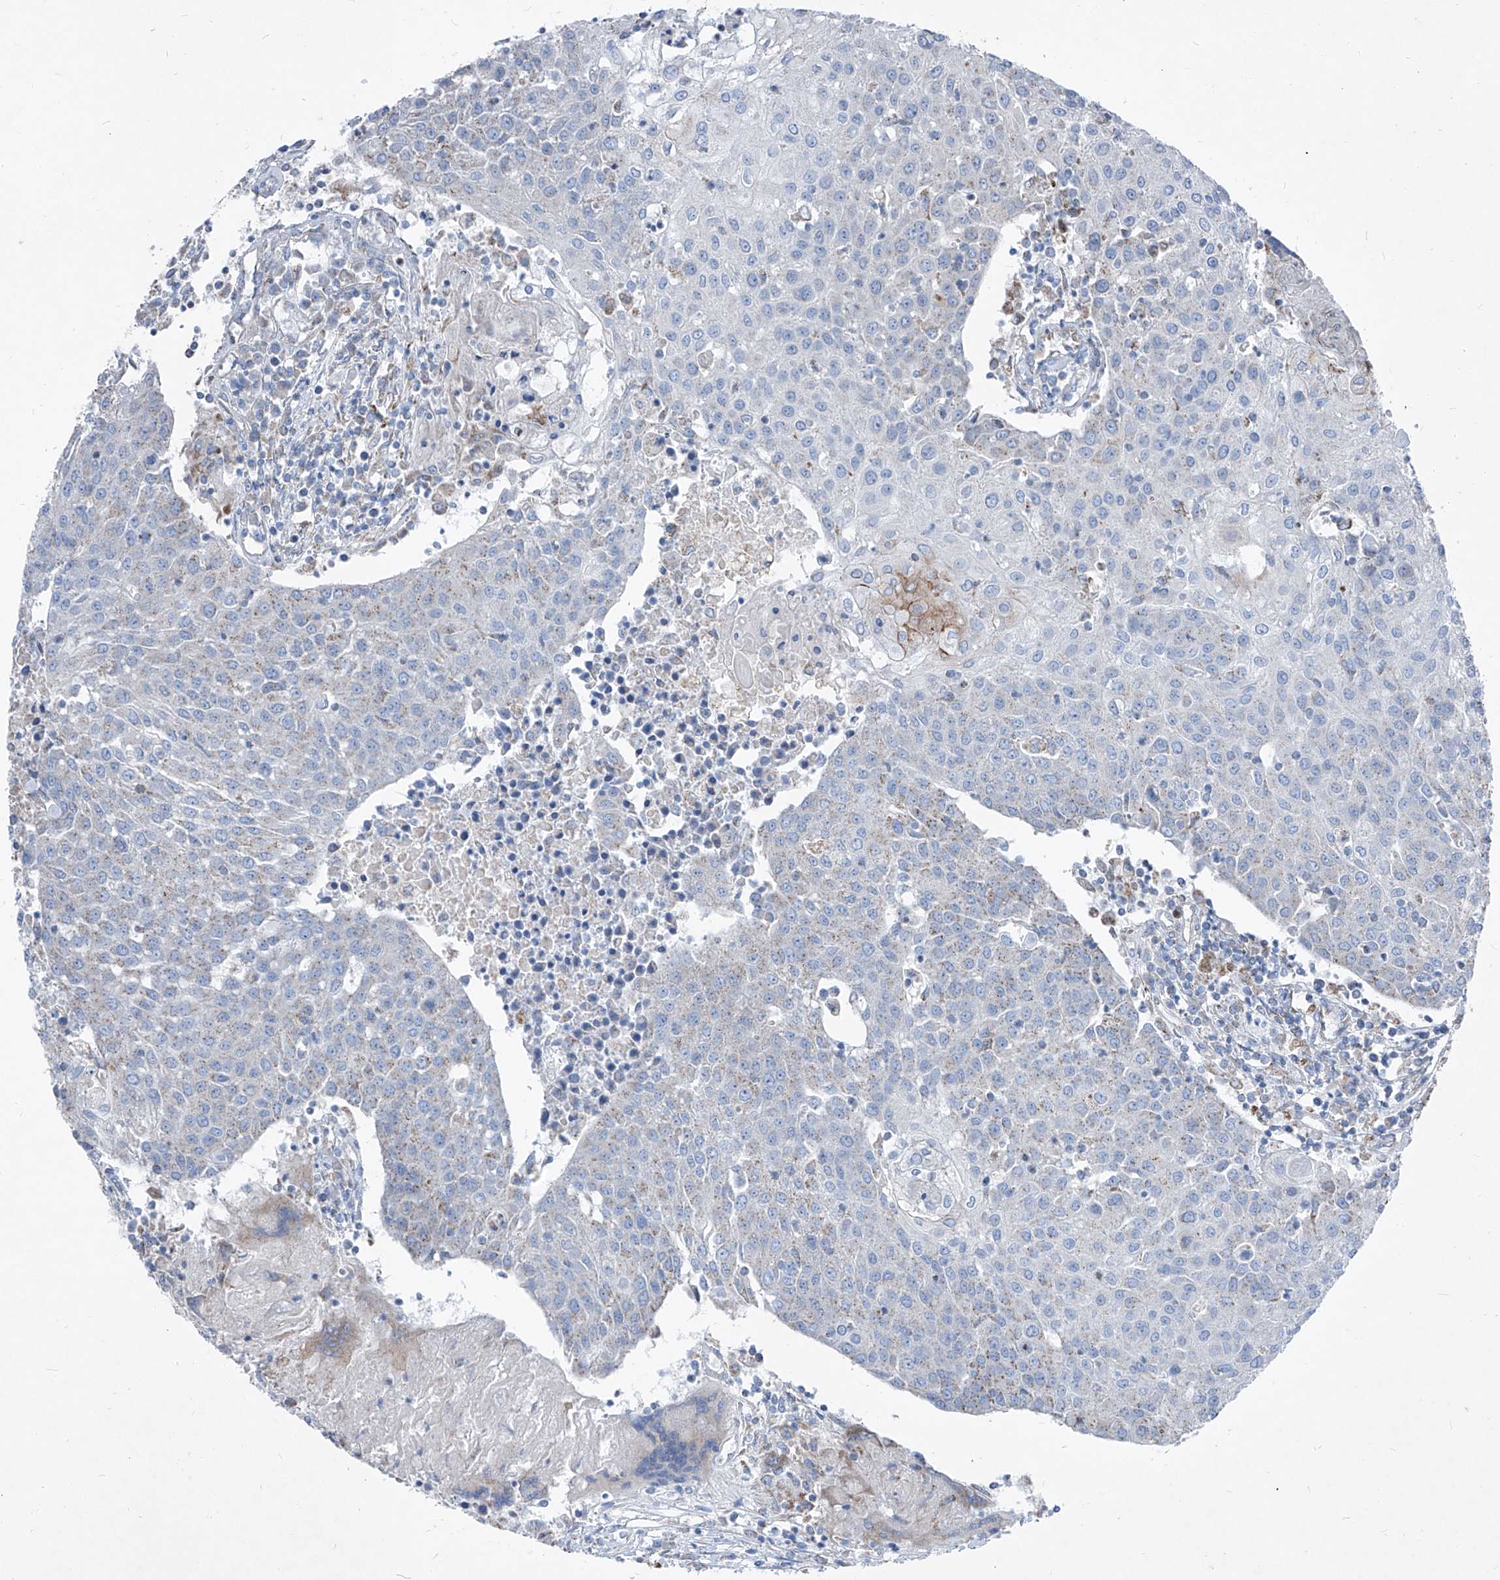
{"staining": {"intensity": "negative", "quantity": "none", "location": "none"}, "tissue": "urothelial cancer", "cell_type": "Tumor cells", "image_type": "cancer", "snomed": [{"axis": "morphology", "description": "Urothelial carcinoma, High grade"}, {"axis": "topography", "description": "Urinary bladder"}], "caption": "DAB (3,3'-diaminobenzidine) immunohistochemical staining of urothelial carcinoma (high-grade) reveals no significant expression in tumor cells. (IHC, brightfield microscopy, high magnification).", "gene": "AGPS", "patient": {"sex": "female", "age": 85}}